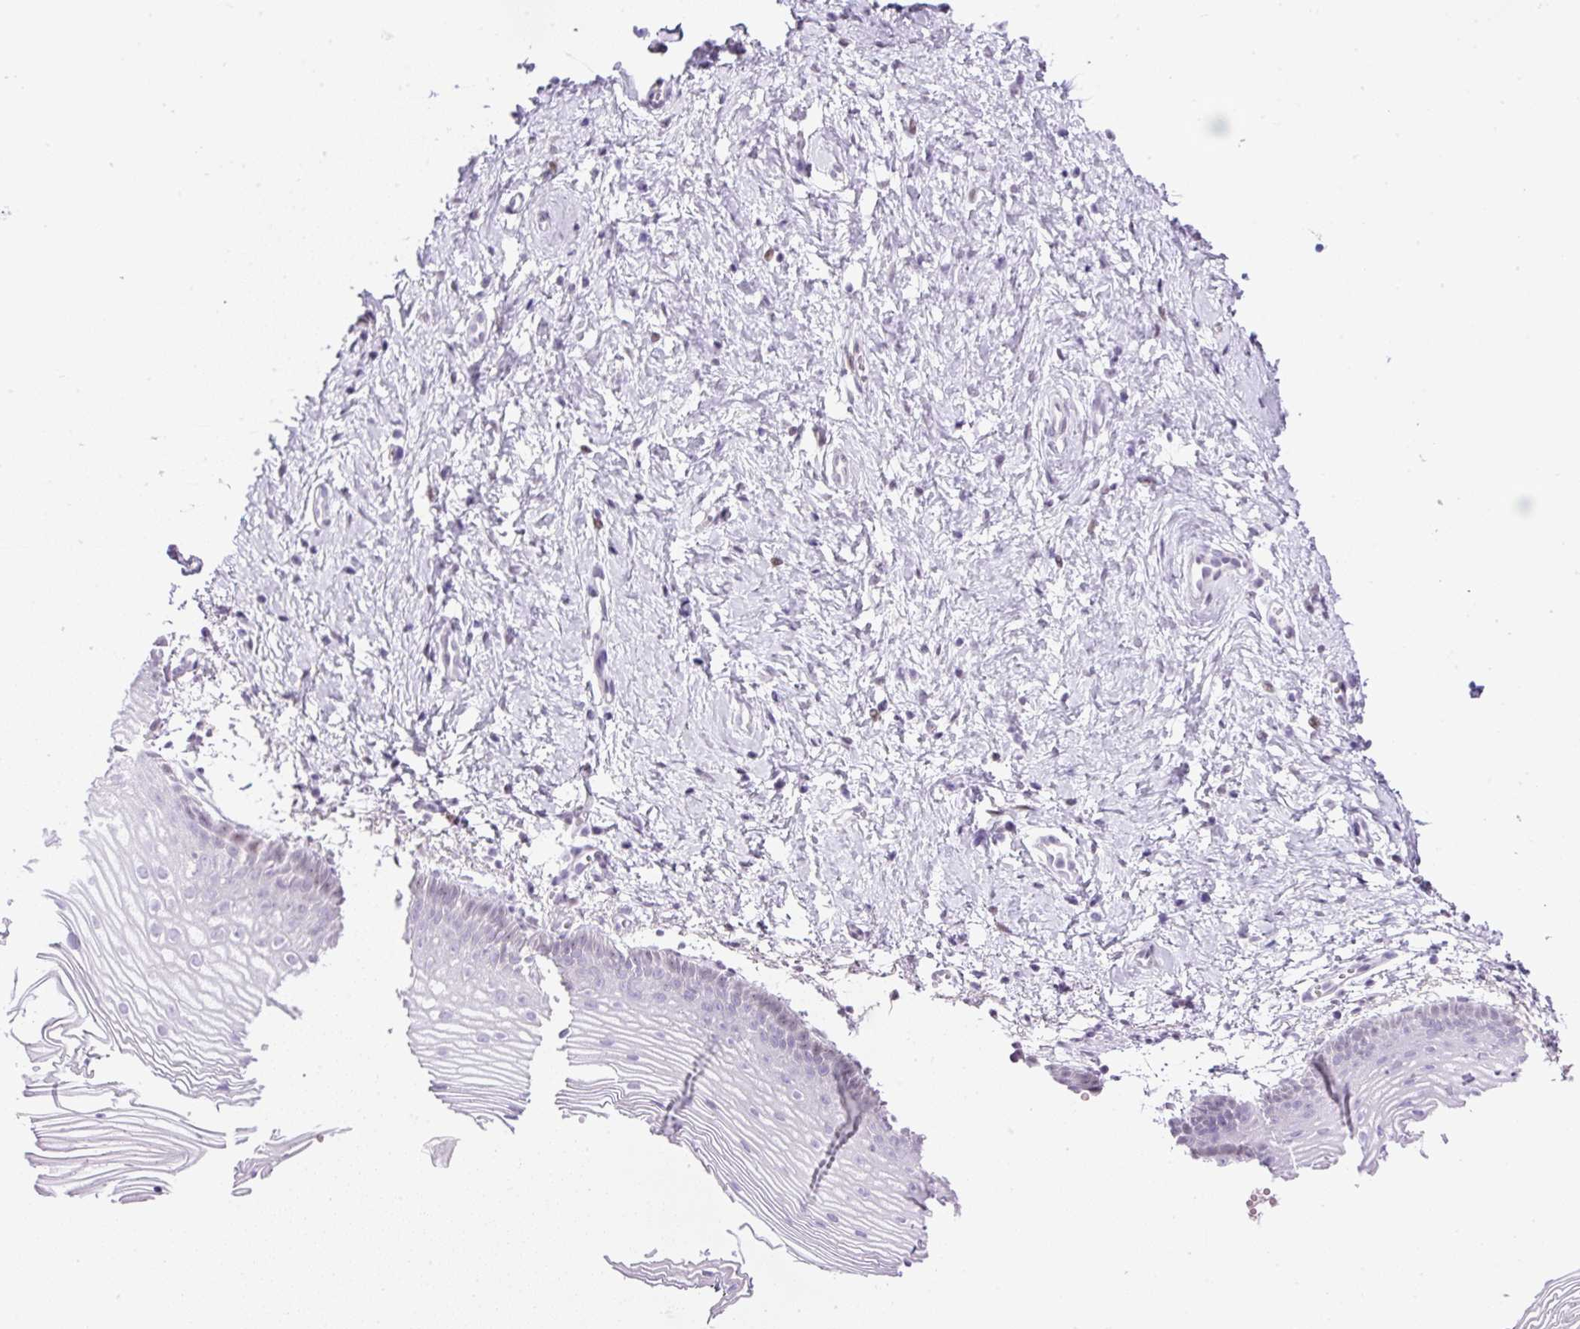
{"staining": {"intensity": "negative", "quantity": "none", "location": "none"}, "tissue": "vagina", "cell_type": "Squamous epithelial cells", "image_type": "normal", "snomed": [{"axis": "morphology", "description": "Normal tissue, NOS"}, {"axis": "topography", "description": "Vagina"}], "caption": "The histopathology image reveals no significant staining in squamous epithelial cells of vagina.", "gene": "RHBDD2", "patient": {"sex": "female", "age": 56}}